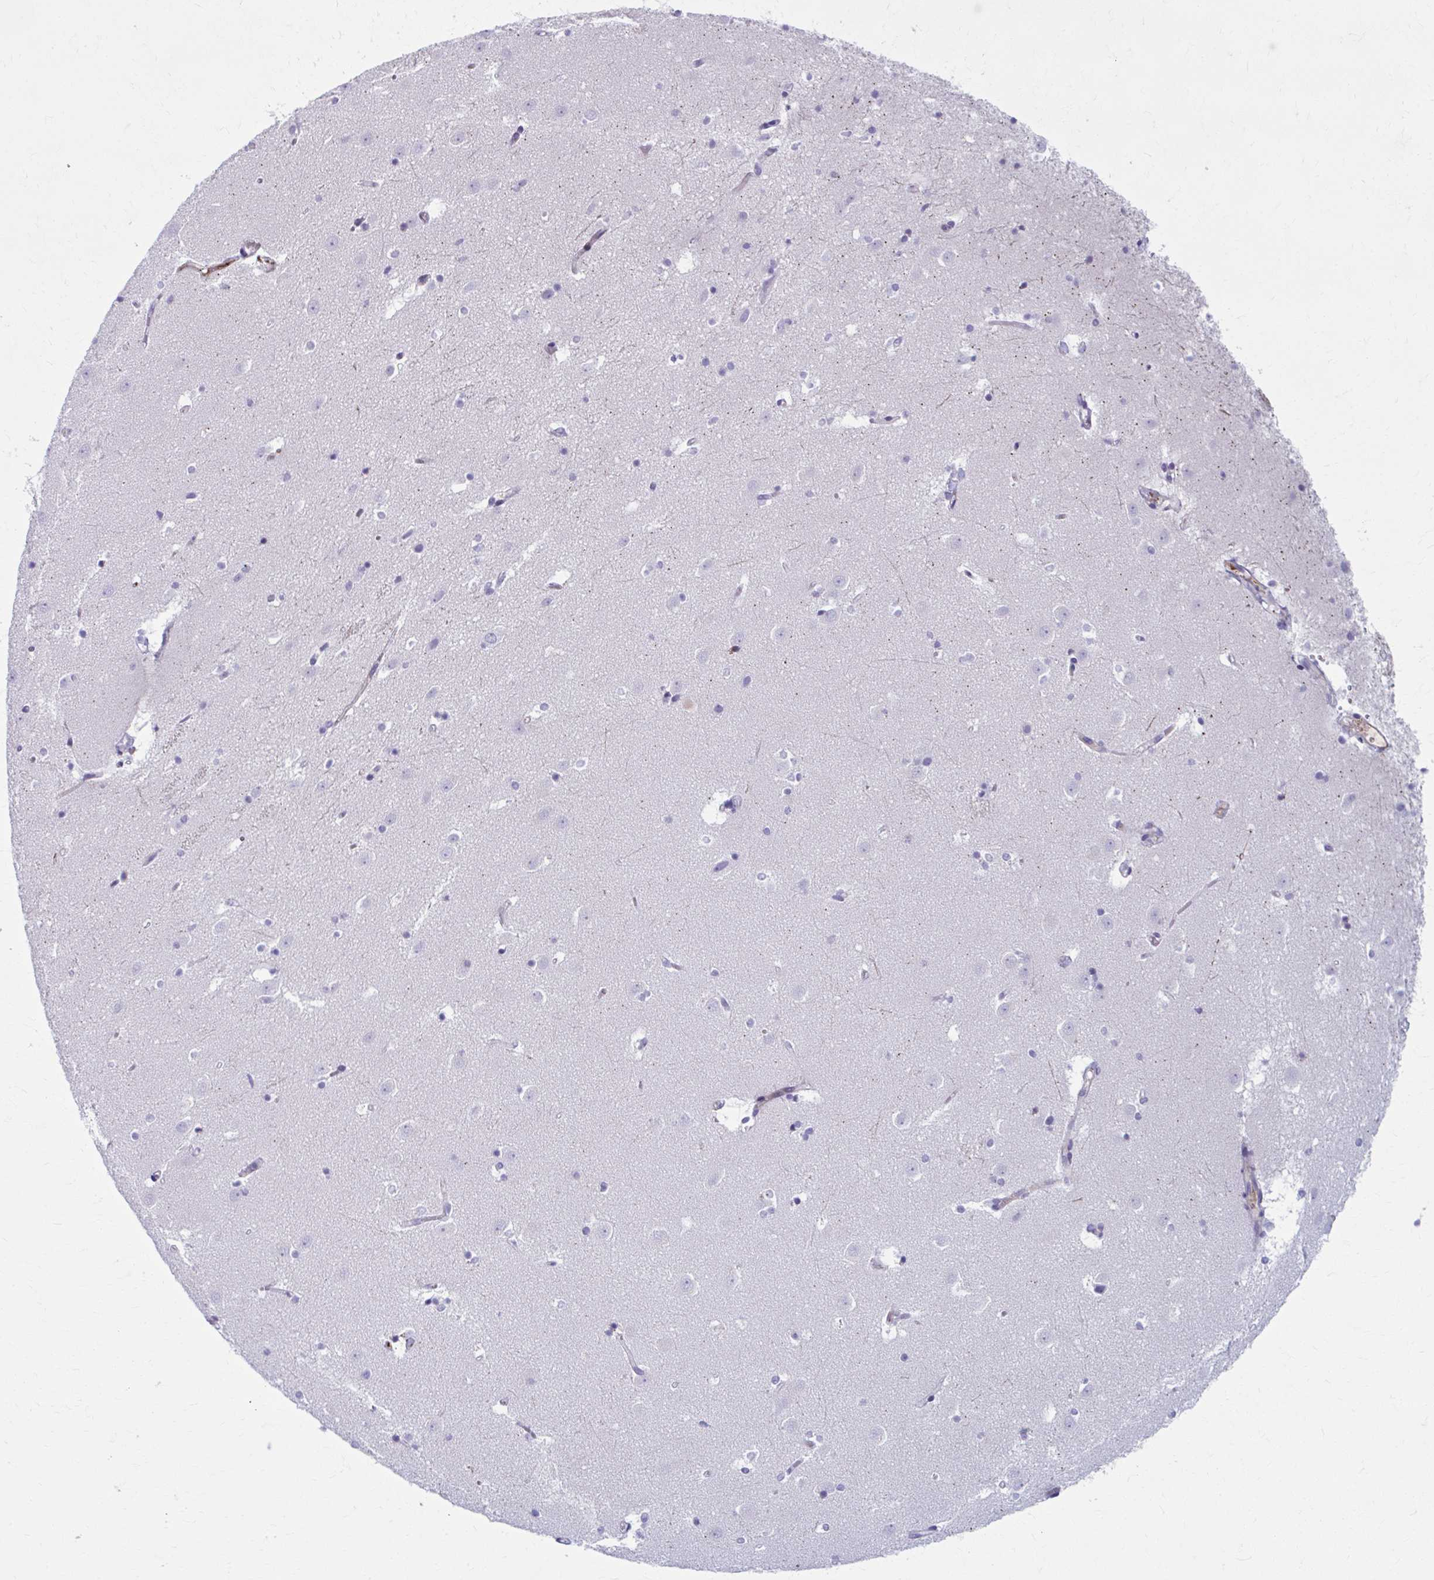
{"staining": {"intensity": "negative", "quantity": "none", "location": "none"}, "tissue": "caudate", "cell_type": "Glial cells", "image_type": "normal", "snomed": [{"axis": "morphology", "description": "Normal tissue, NOS"}, {"axis": "topography", "description": "Lateral ventricle wall"}], "caption": "Immunohistochemical staining of benign human caudate reveals no significant expression in glial cells. (Immunohistochemistry (ihc), brightfield microscopy, high magnification).", "gene": "C12orf71", "patient": {"sex": "male", "age": 37}}